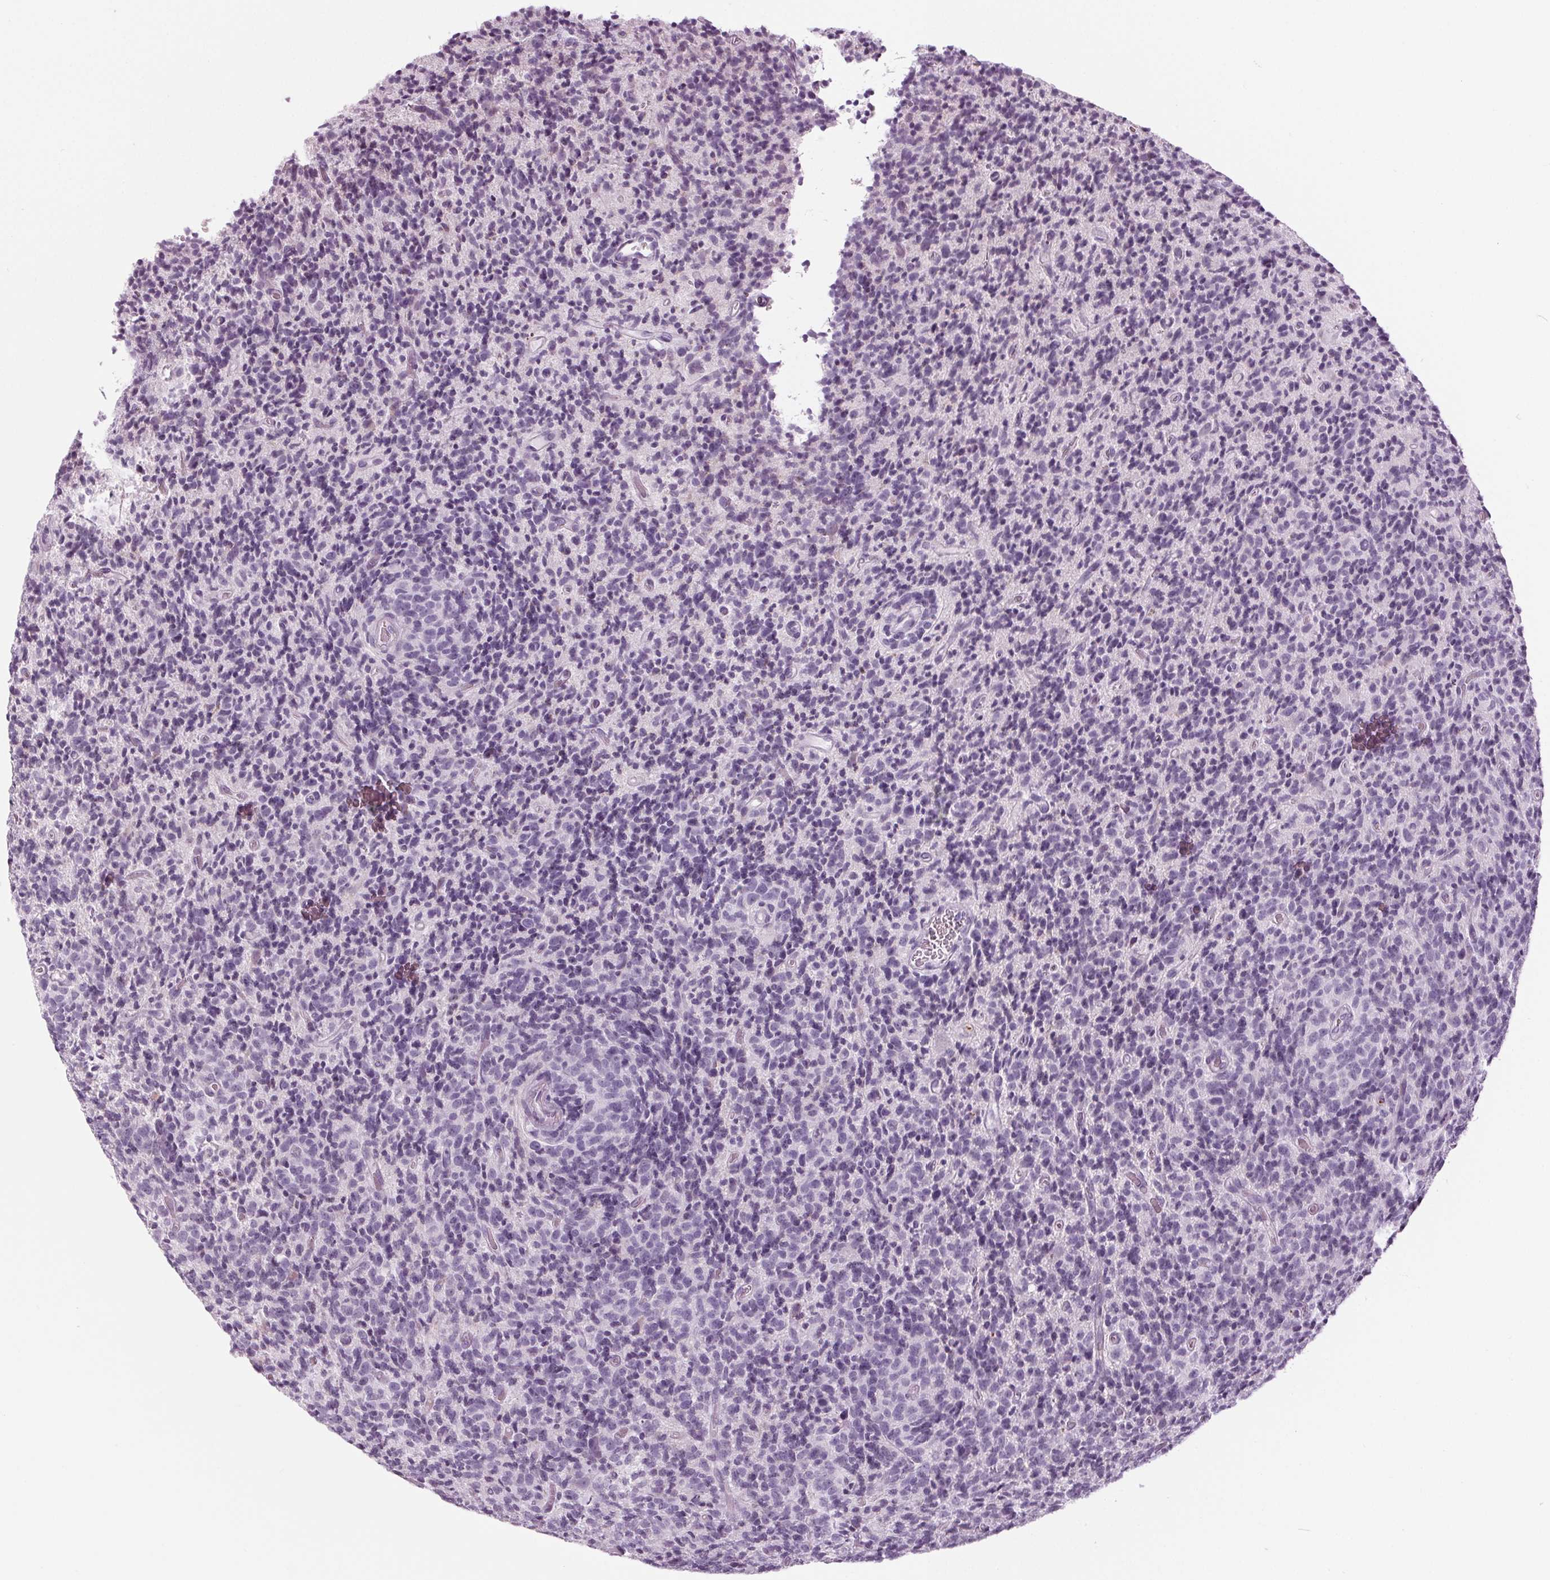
{"staining": {"intensity": "negative", "quantity": "none", "location": "none"}, "tissue": "glioma", "cell_type": "Tumor cells", "image_type": "cancer", "snomed": [{"axis": "morphology", "description": "Glioma, malignant, High grade"}, {"axis": "topography", "description": "Brain"}], "caption": "Photomicrograph shows no protein staining in tumor cells of high-grade glioma (malignant) tissue.", "gene": "CYP3A43", "patient": {"sex": "male", "age": 76}}